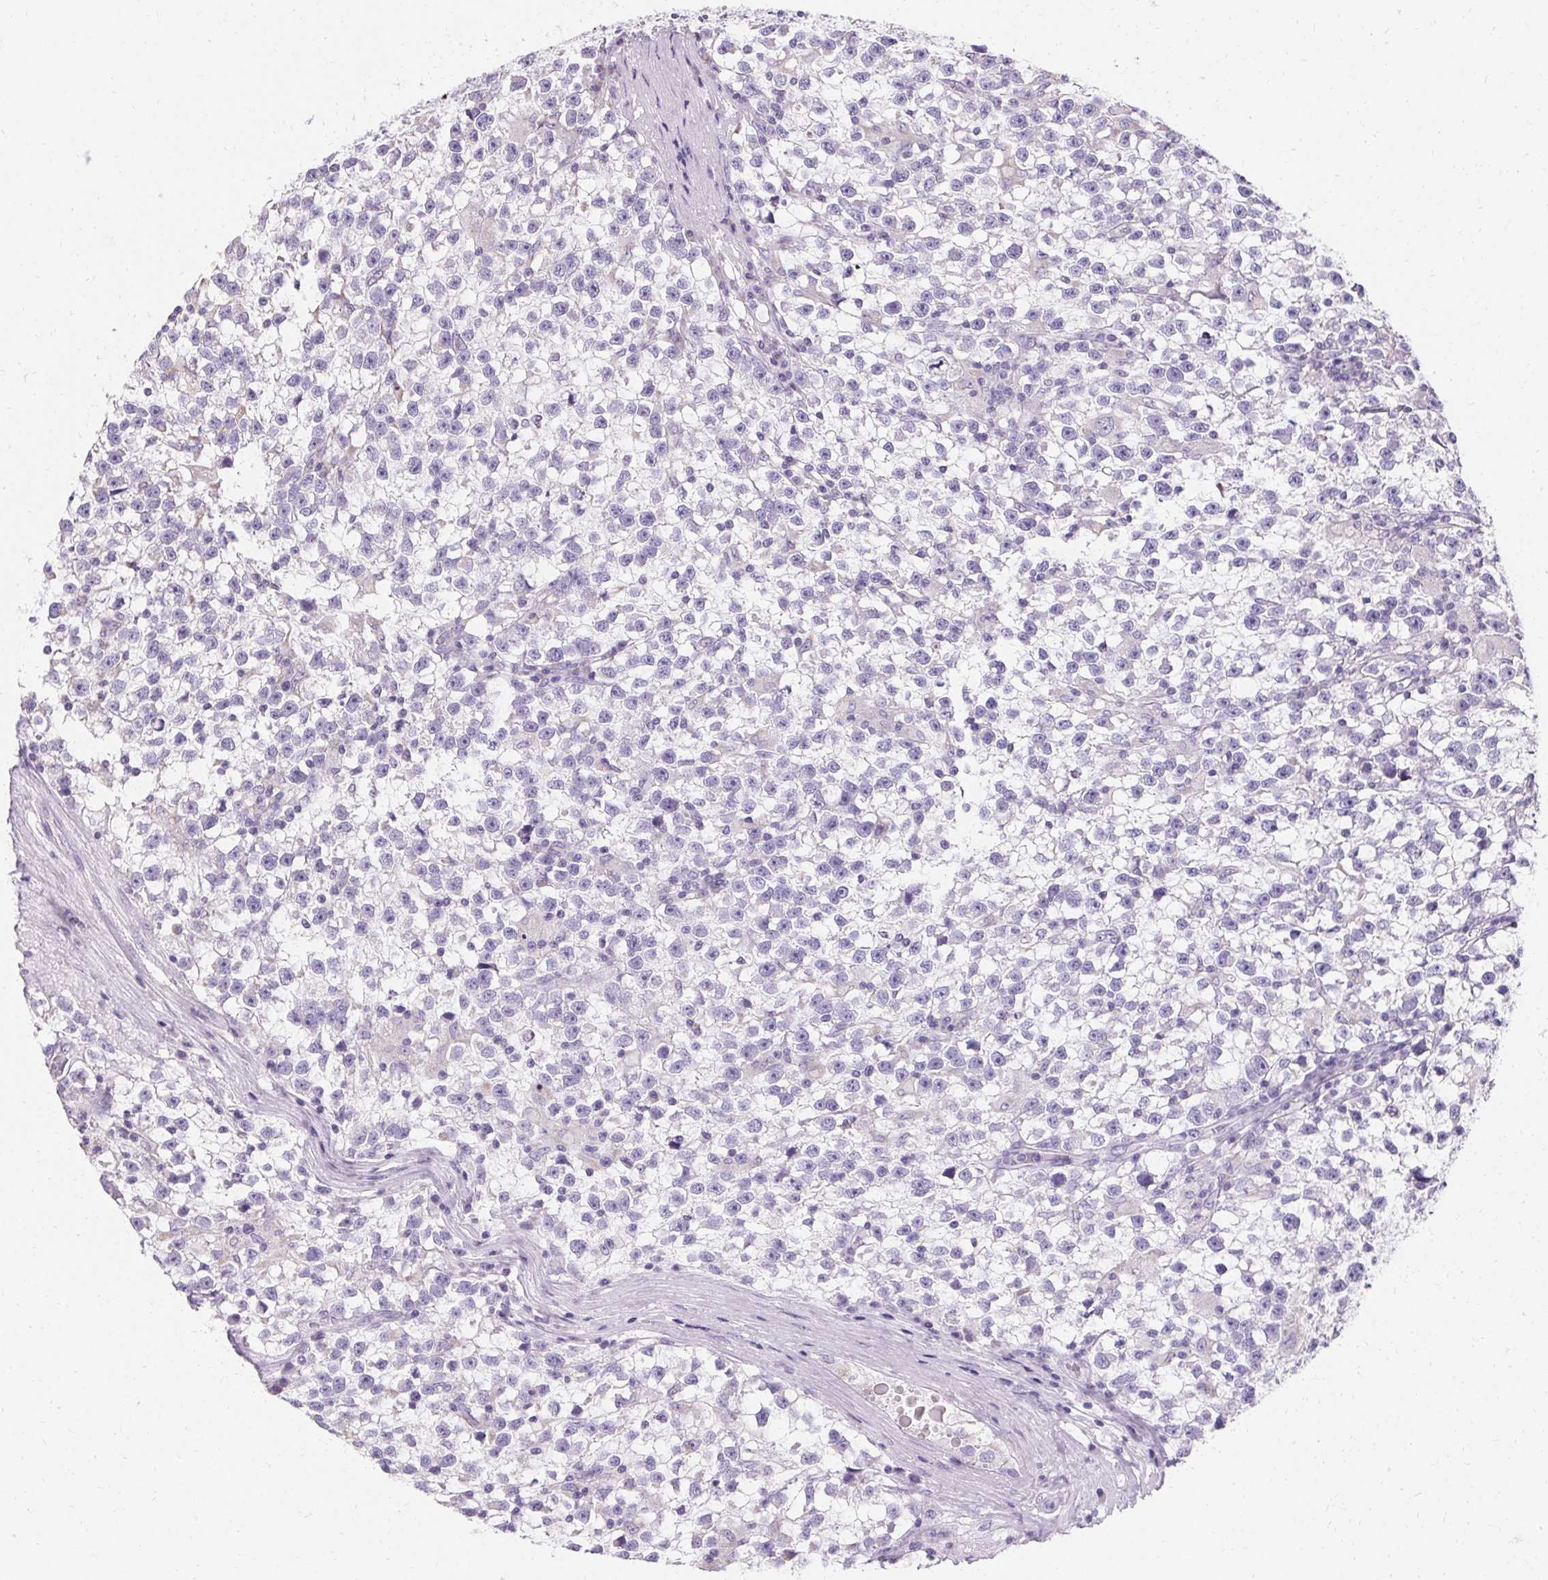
{"staining": {"intensity": "negative", "quantity": "none", "location": "none"}, "tissue": "testis cancer", "cell_type": "Tumor cells", "image_type": "cancer", "snomed": [{"axis": "morphology", "description": "Seminoma, NOS"}, {"axis": "topography", "description": "Testis"}], "caption": "IHC of human testis cancer (seminoma) demonstrates no staining in tumor cells.", "gene": "ASGR2", "patient": {"sex": "male", "age": 31}}